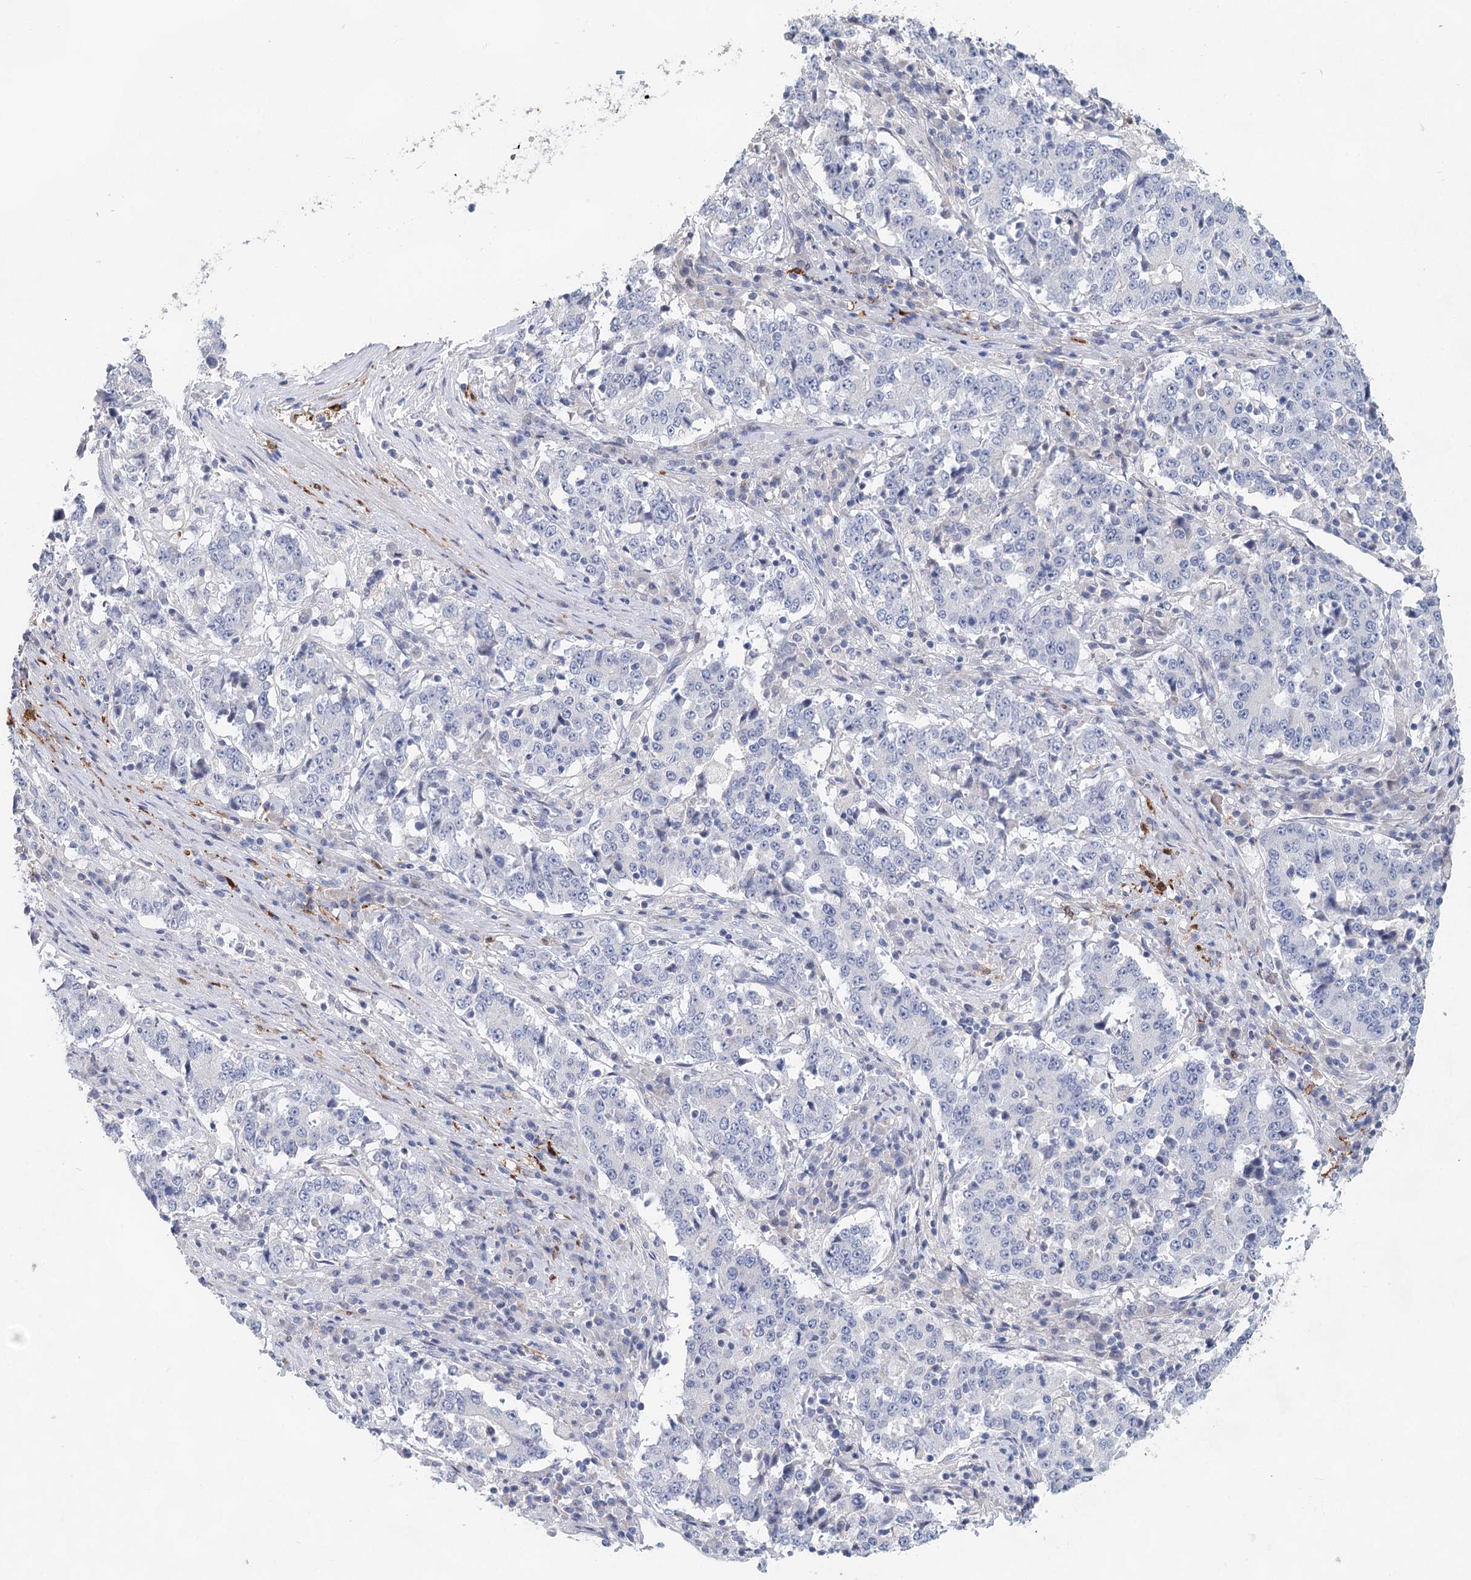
{"staining": {"intensity": "negative", "quantity": "none", "location": "none"}, "tissue": "stomach cancer", "cell_type": "Tumor cells", "image_type": "cancer", "snomed": [{"axis": "morphology", "description": "Adenocarcinoma, NOS"}, {"axis": "topography", "description": "Stomach"}], "caption": "Tumor cells show no significant positivity in stomach cancer (adenocarcinoma).", "gene": "SLC19A3", "patient": {"sex": "male", "age": 59}}